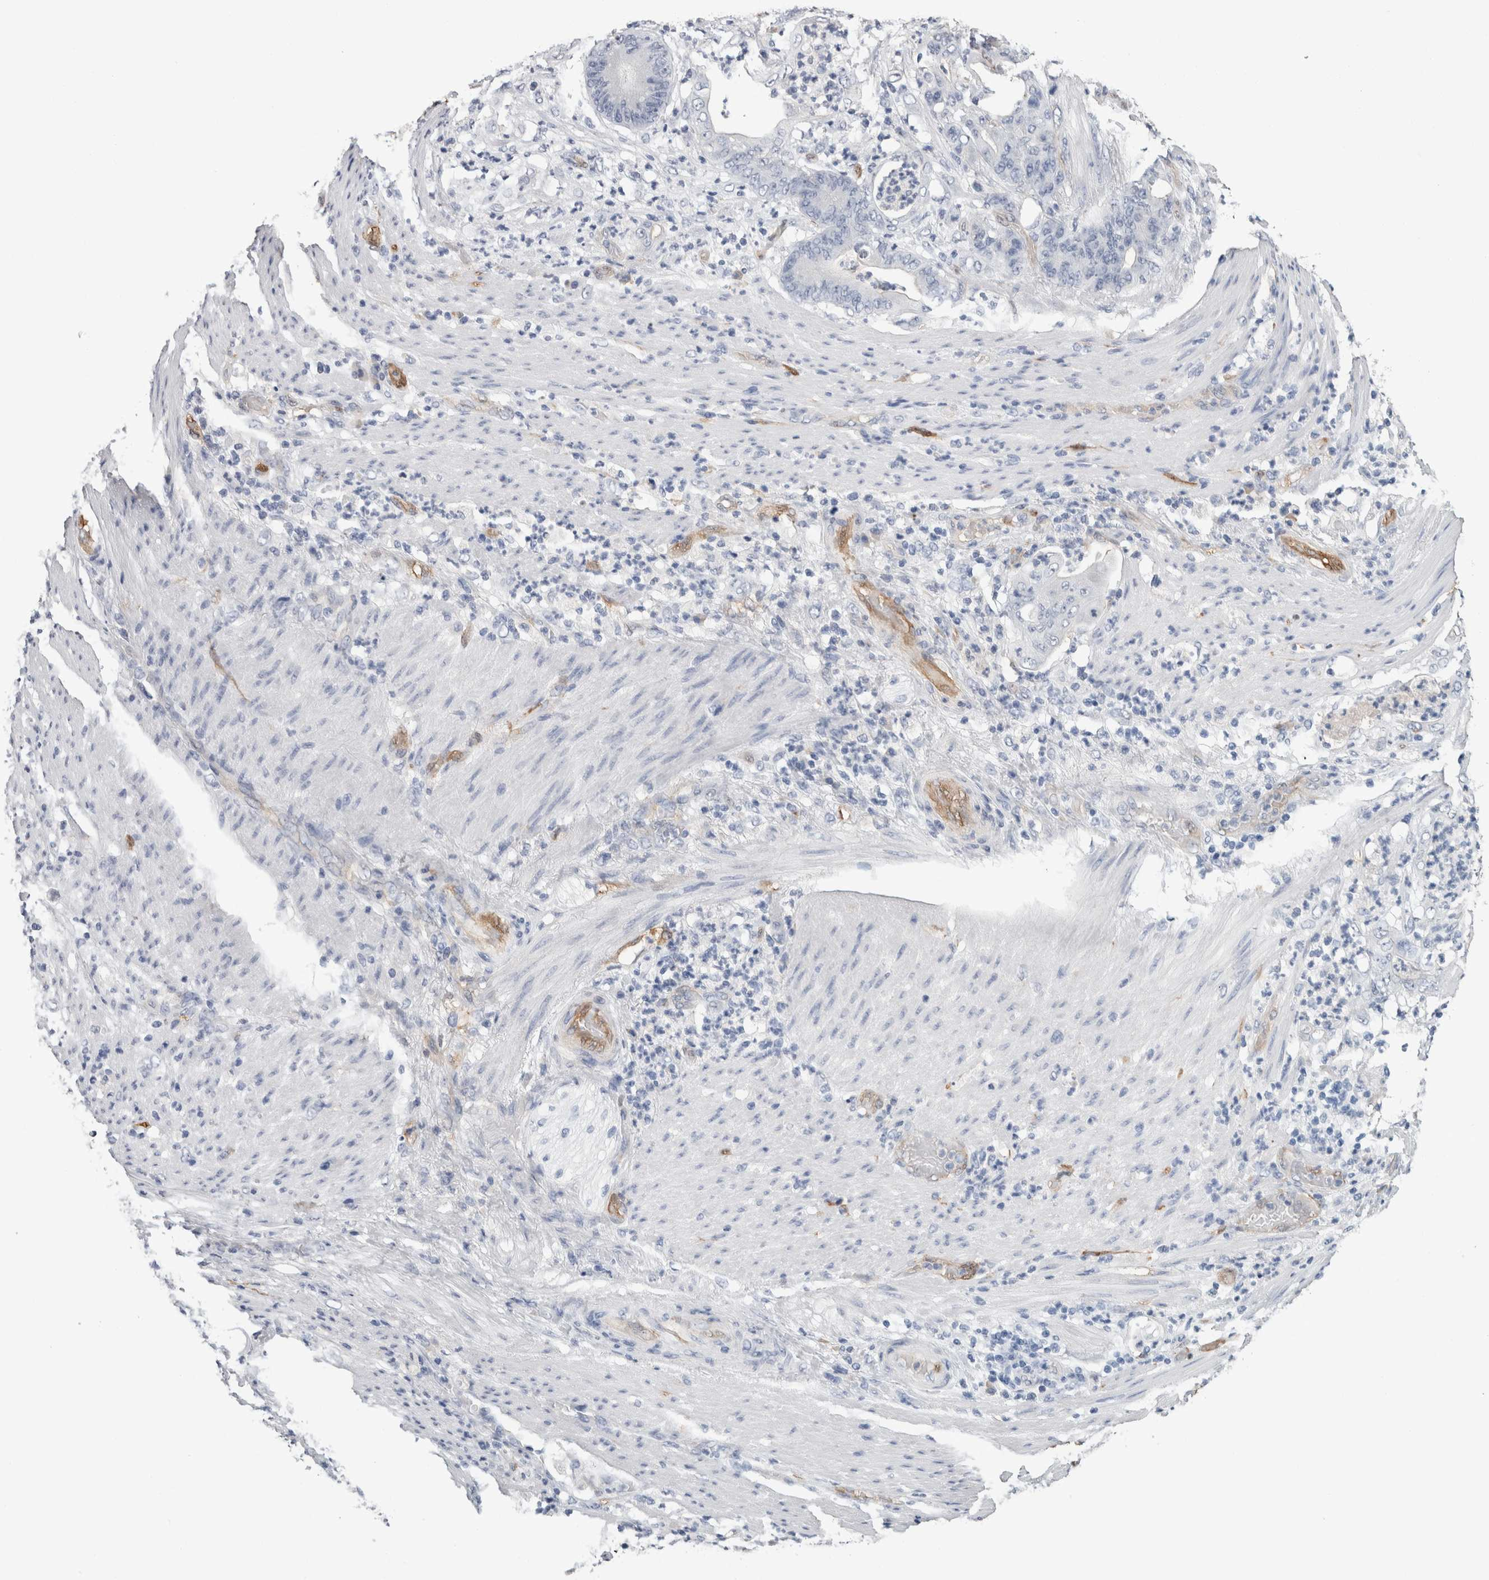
{"staining": {"intensity": "negative", "quantity": "none", "location": "none"}, "tissue": "stomach cancer", "cell_type": "Tumor cells", "image_type": "cancer", "snomed": [{"axis": "morphology", "description": "Adenocarcinoma, NOS"}, {"axis": "topography", "description": "Stomach"}], "caption": "There is no significant expression in tumor cells of adenocarcinoma (stomach). (DAB (3,3'-diaminobenzidine) IHC, high magnification).", "gene": "FABP4", "patient": {"sex": "female", "age": 73}}